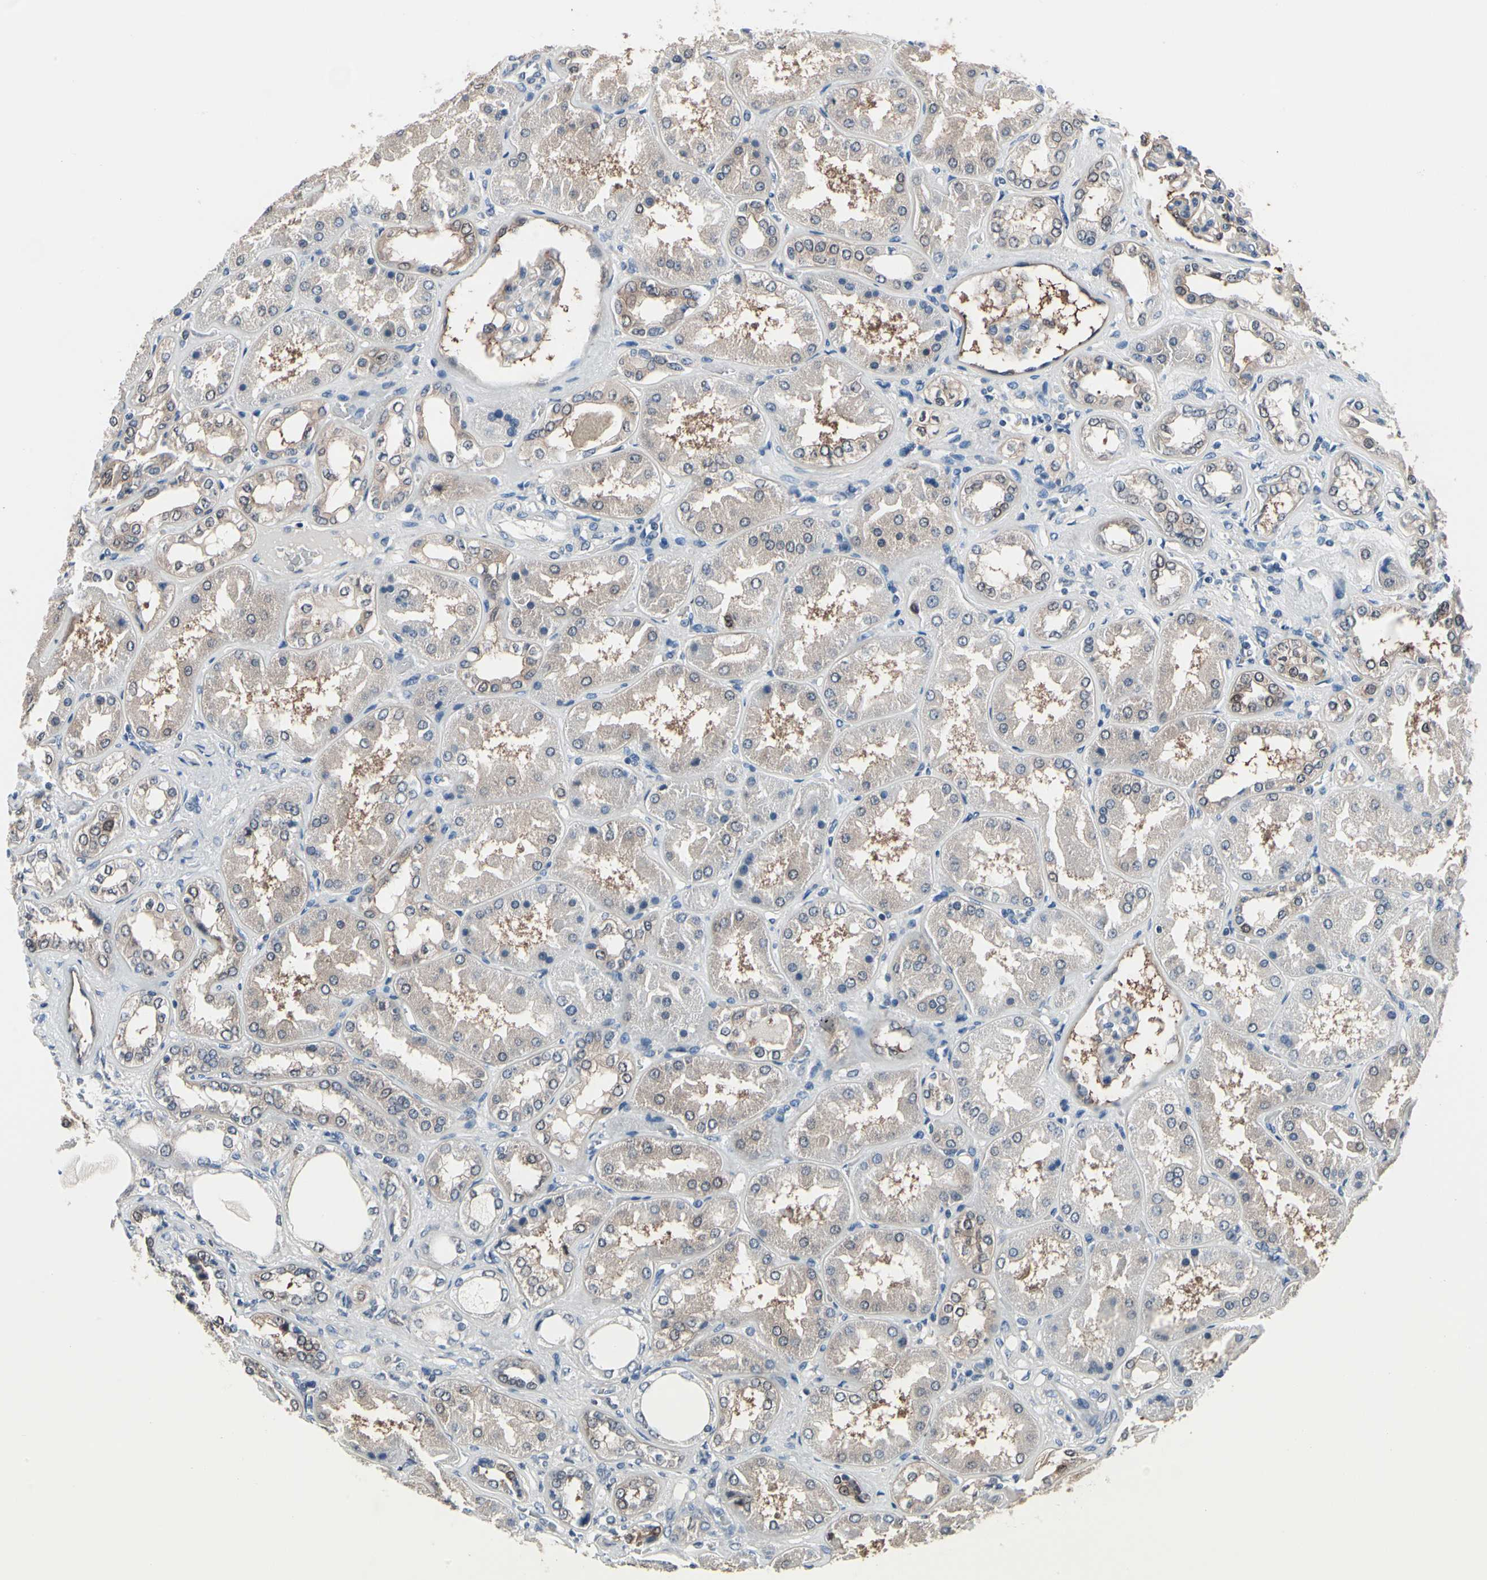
{"staining": {"intensity": "weak", "quantity": ">75%", "location": "cytoplasmic/membranous"}, "tissue": "kidney", "cell_type": "Cells in glomeruli", "image_type": "normal", "snomed": [{"axis": "morphology", "description": "Normal tissue, NOS"}, {"axis": "topography", "description": "Kidney"}], "caption": "Cells in glomeruli display weak cytoplasmic/membranous positivity in approximately >75% of cells in unremarkable kidney.", "gene": "PRDX6", "patient": {"sex": "female", "age": 56}}